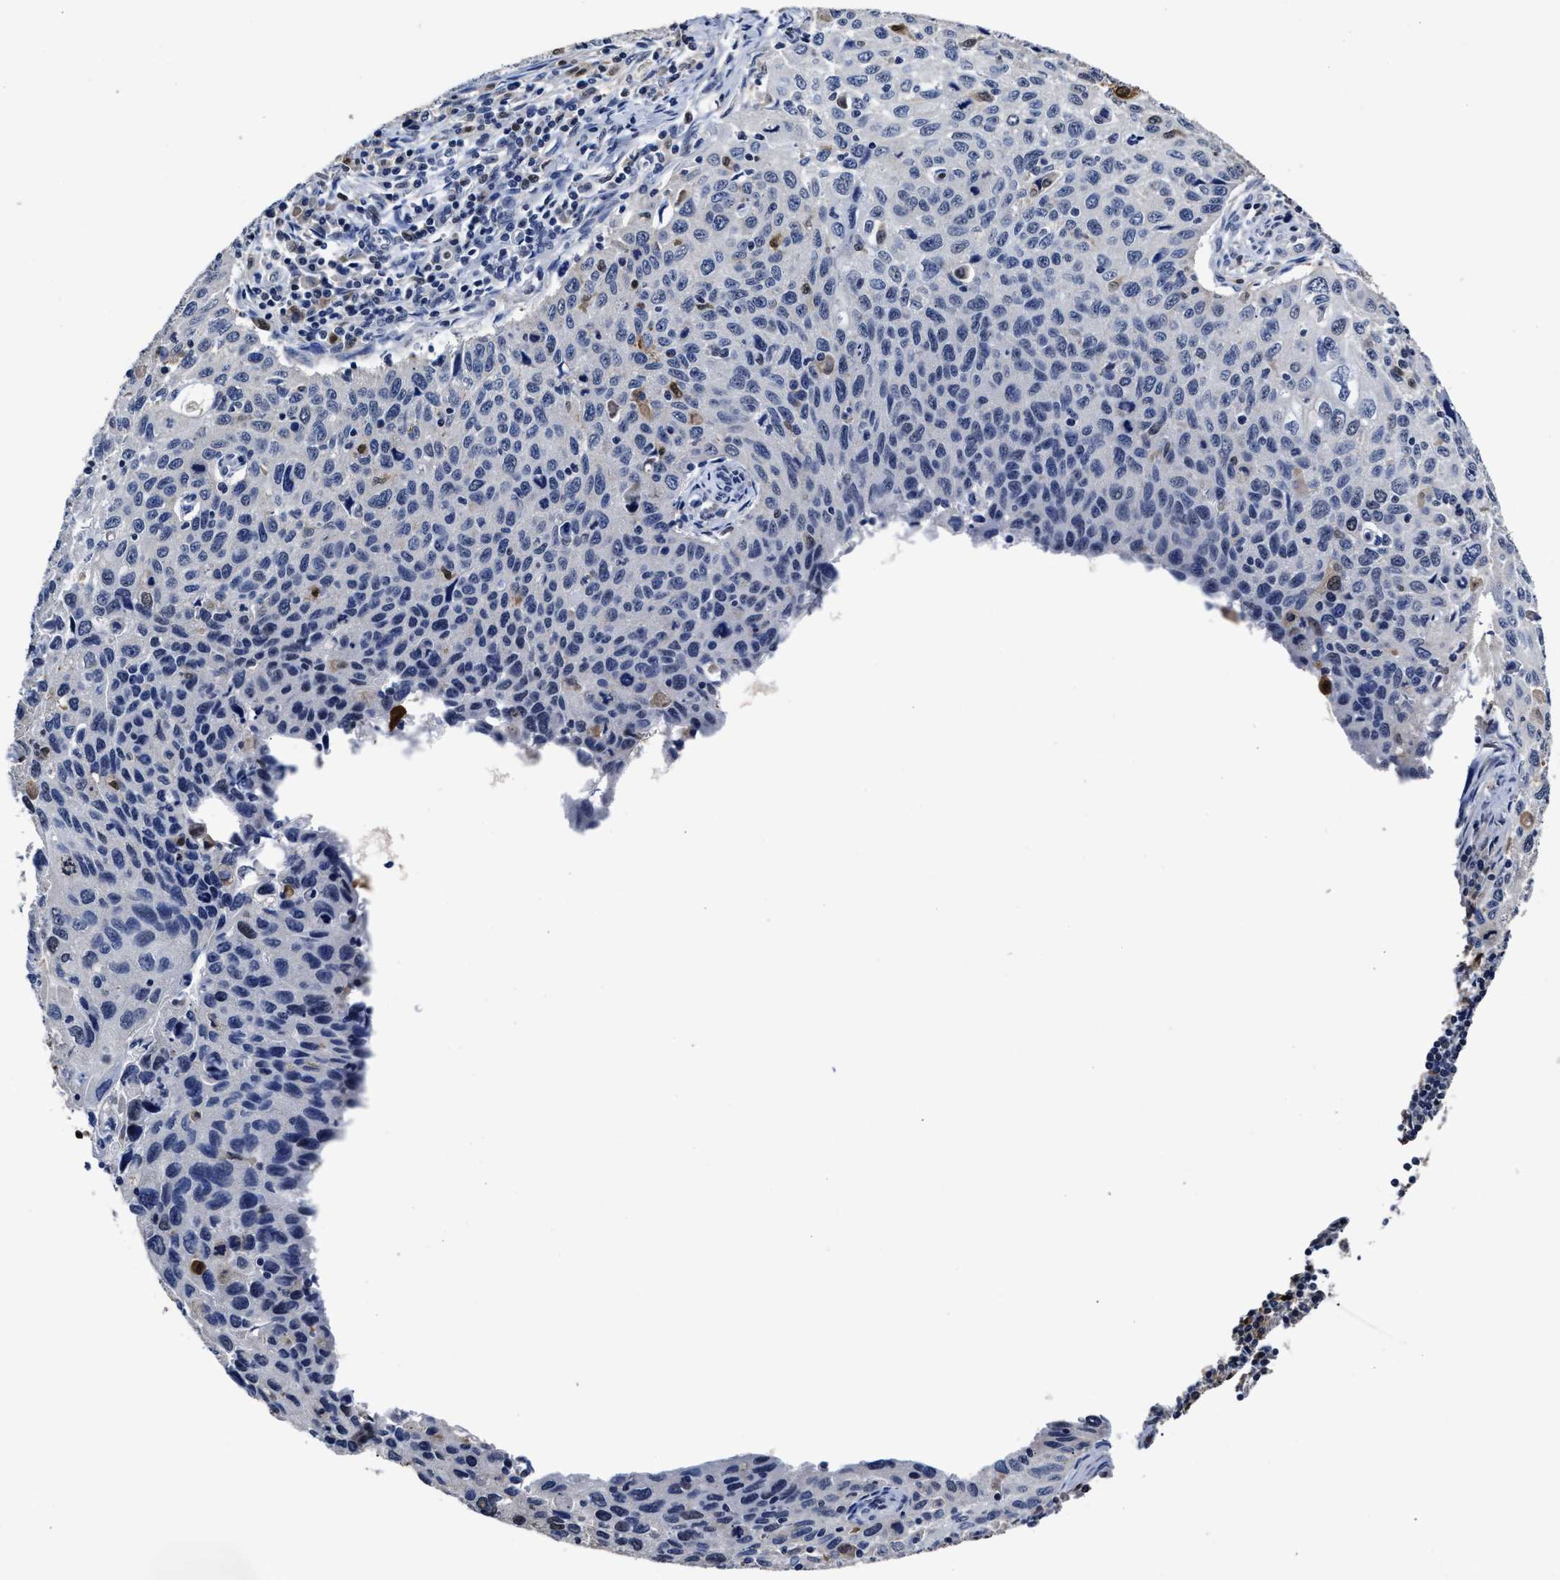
{"staining": {"intensity": "negative", "quantity": "none", "location": "none"}, "tissue": "cervical cancer", "cell_type": "Tumor cells", "image_type": "cancer", "snomed": [{"axis": "morphology", "description": "Squamous cell carcinoma, NOS"}, {"axis": "topography", "description": "Cervix"}], "caption": "A photomicrograph of human cervical squamous cell carcinoma is negative for staining in tumor cells.", "gene": "PRPF4B", "patient": {"sex": "female", "age": 53}}